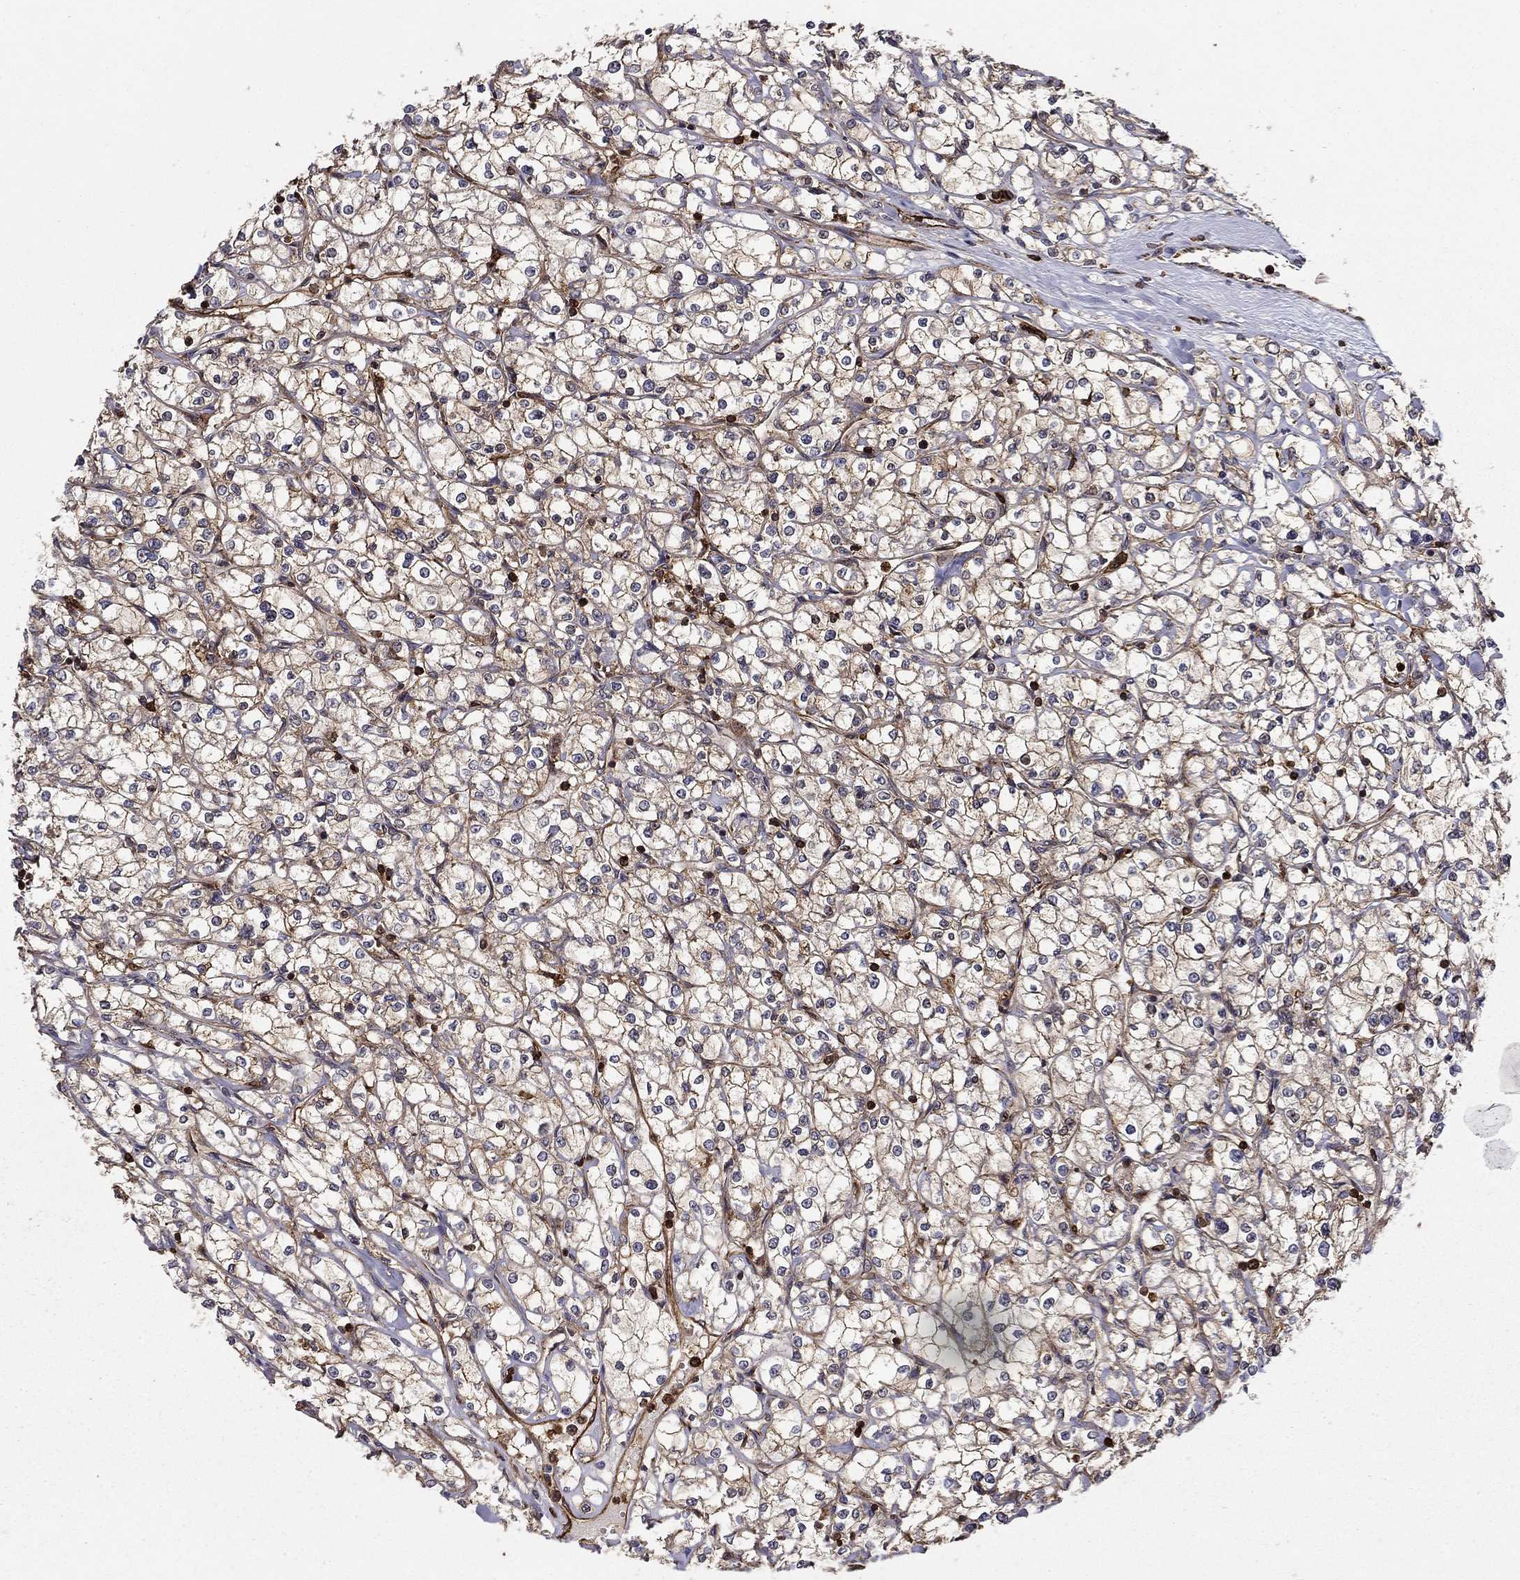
{"staining": {"intensity": "moderate", "quantity": ">75%", "location": "cytoplasmic/membranous"}, "tissue": "renal cancer", "cell_type": "Tumor cells", "image_type": "cancer", "snomed": [{"axis": "morphology", "description": "Adenocarcinoma, NOS"}, {"axis": "topography", "description": "Kidney"}], "caption": "Renal cancer stained with DAB (3,3'-diaminobenzidine) immunohistochemistry displays medium levels of moderate cytoplasmic/membranous staining in approximately >75% of tumor cells.", "gene": "ADM", "patient": {"sex": "male", "age": 67}}